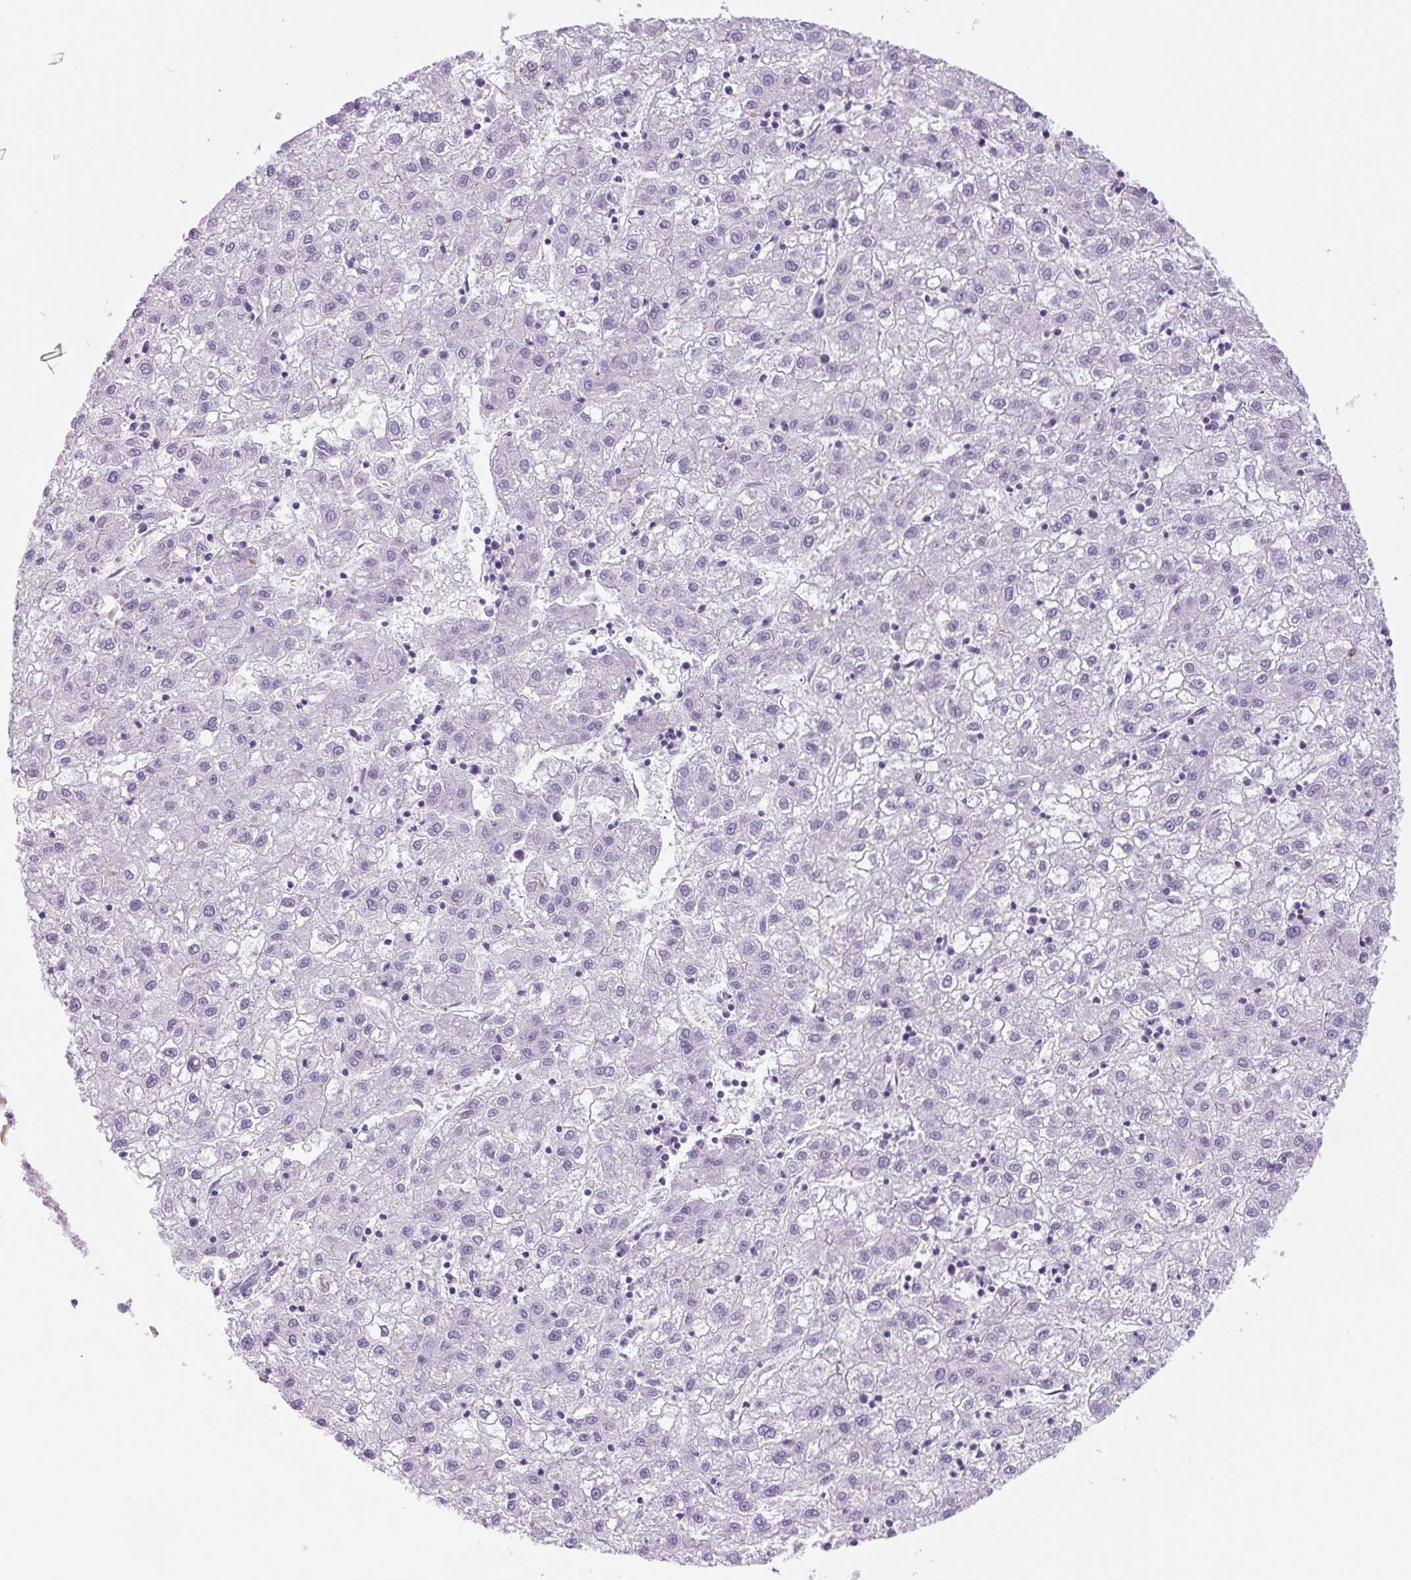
{"staining": {"intensity": "negative", "quantity": "none", "location": "none"}, "tissue": "liver cancer", "cell_type": "Tumor cells", "image_type": "cancer", "snomed": [{"axis": "morphology", "description": "Carcinoma, Hepatocellular, NOS"}, {"axis": "topography", "description": "Liver"}], "caption": "A histopathology image of human liver cancer is negative for staining in tumor cells.", "gene": "PRRT1", "patient": {"sex": "male", "age": 72}}